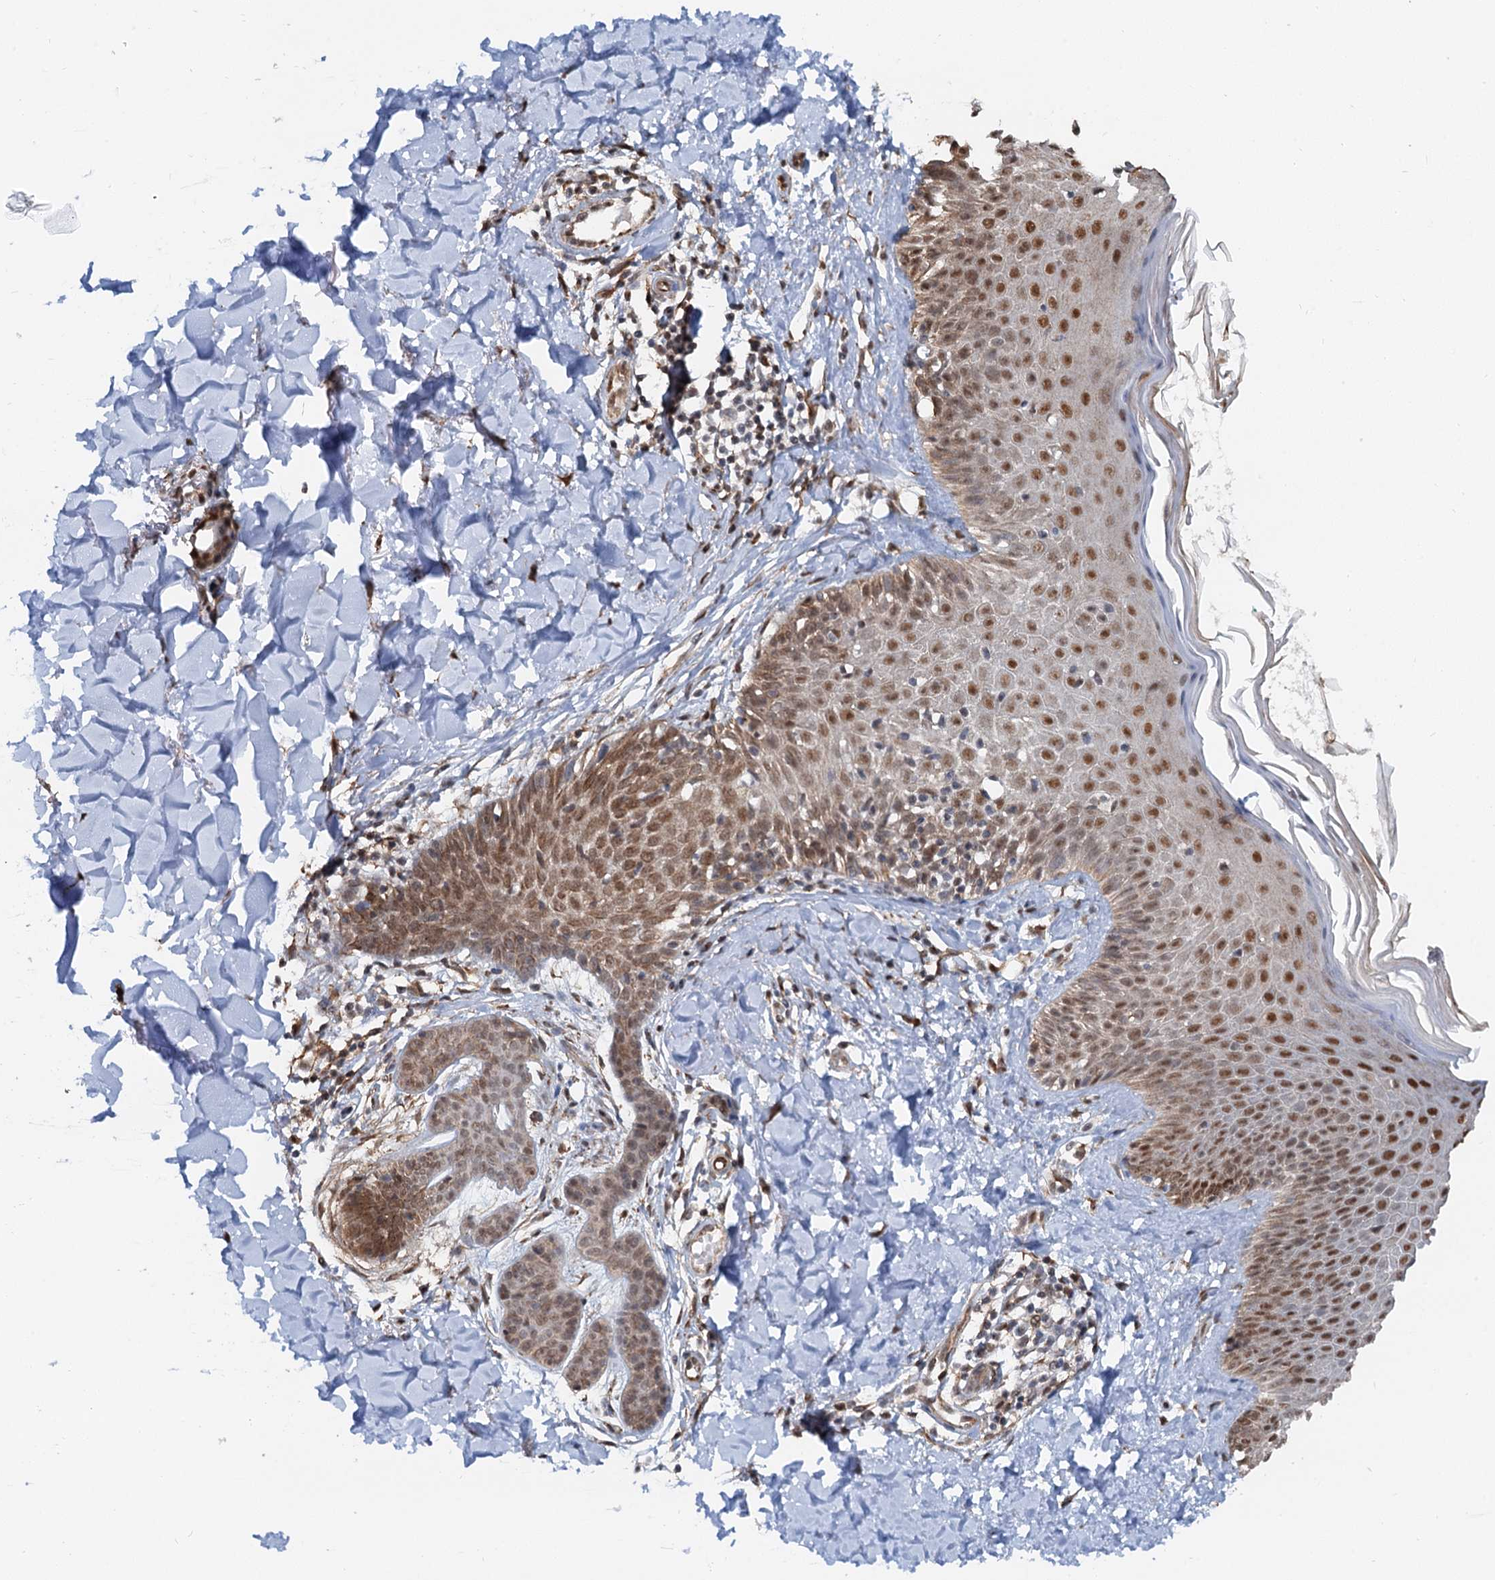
{"staining": {"intensity": "strong", "quantity": ">75%", "location": "cytoplasmic/membranous,nuclear"}, "tissue": "skin", "cell_type": "Fibroblasts", "image_type": "normal", "snomed": [{"axis": "morphology", "description": "Normal tissue, NOS"}, {"axis": "topography", "description": "Skin"}], "caption": "Protein expression by immunohistochemistry shows strong cytoplasmic/membranous,nuclear expression in approximately >75% of fibroblasts in unremarkable skin.", "gene": "CFDP1", "patient": {"sex": "male", "age": 52}}